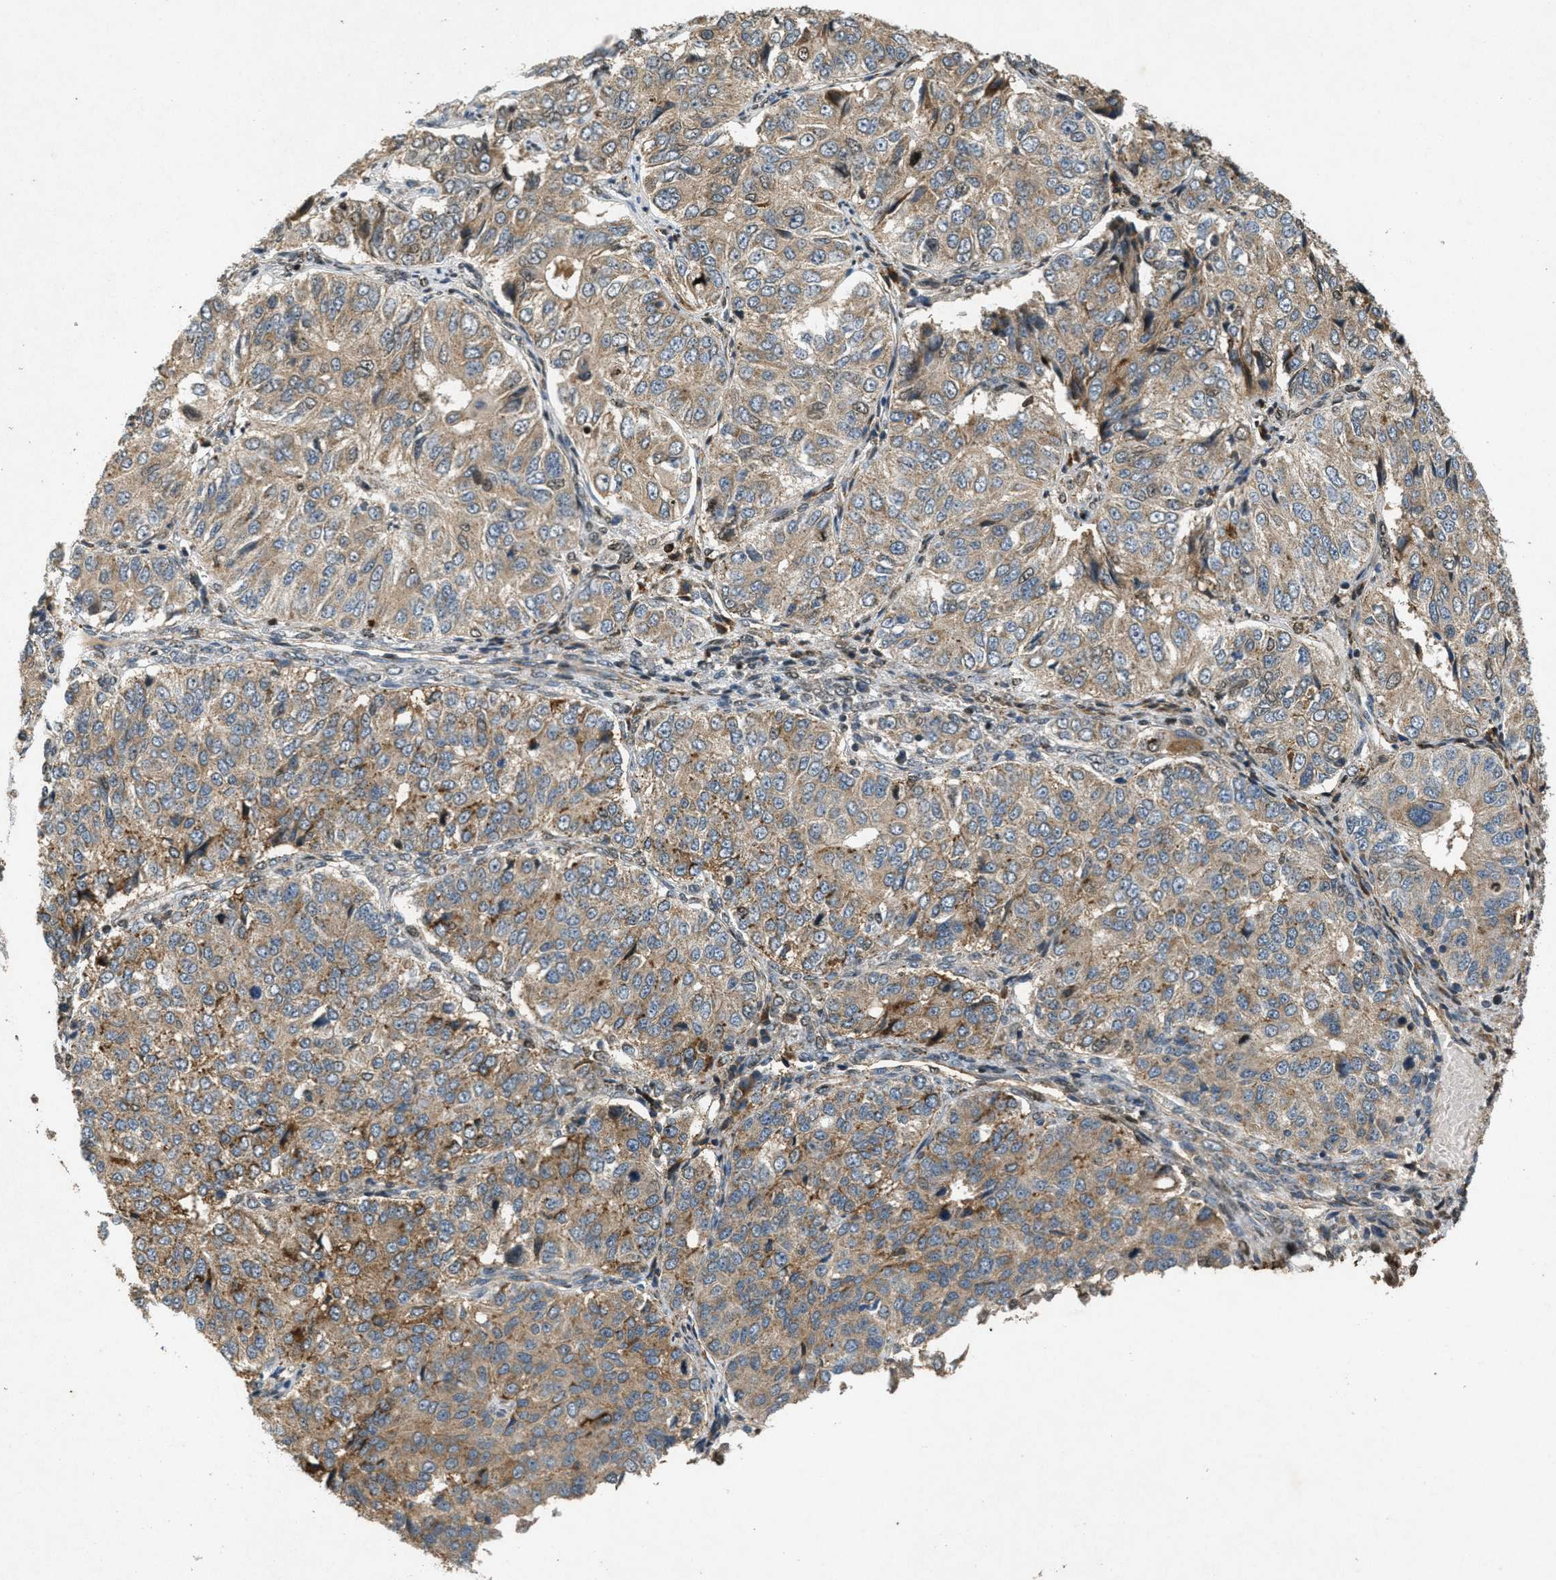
{"staining": {"intensity": "moderate", "quantity": ">75%", "location": "cytoplasmic/membranous"}, "tissue": "ovarian cancer", "cell_type": "Tumor cells", "image_type": "cancer", "snomed": [{"axis": "morphology", "description": "Carcinoma, endometroid"}, {"axis": "topography", "description": "Ovary"}], "caption": "Immunohistochemical staining of endometroid carcinoma (ovarian) demonstrates medium levels of moderate cytoplasmic/membranous protein staining in approximately >75% of tumor cells.", "gene": "PPP1R15A", "patient": {"sex": "female", "age": 51}}